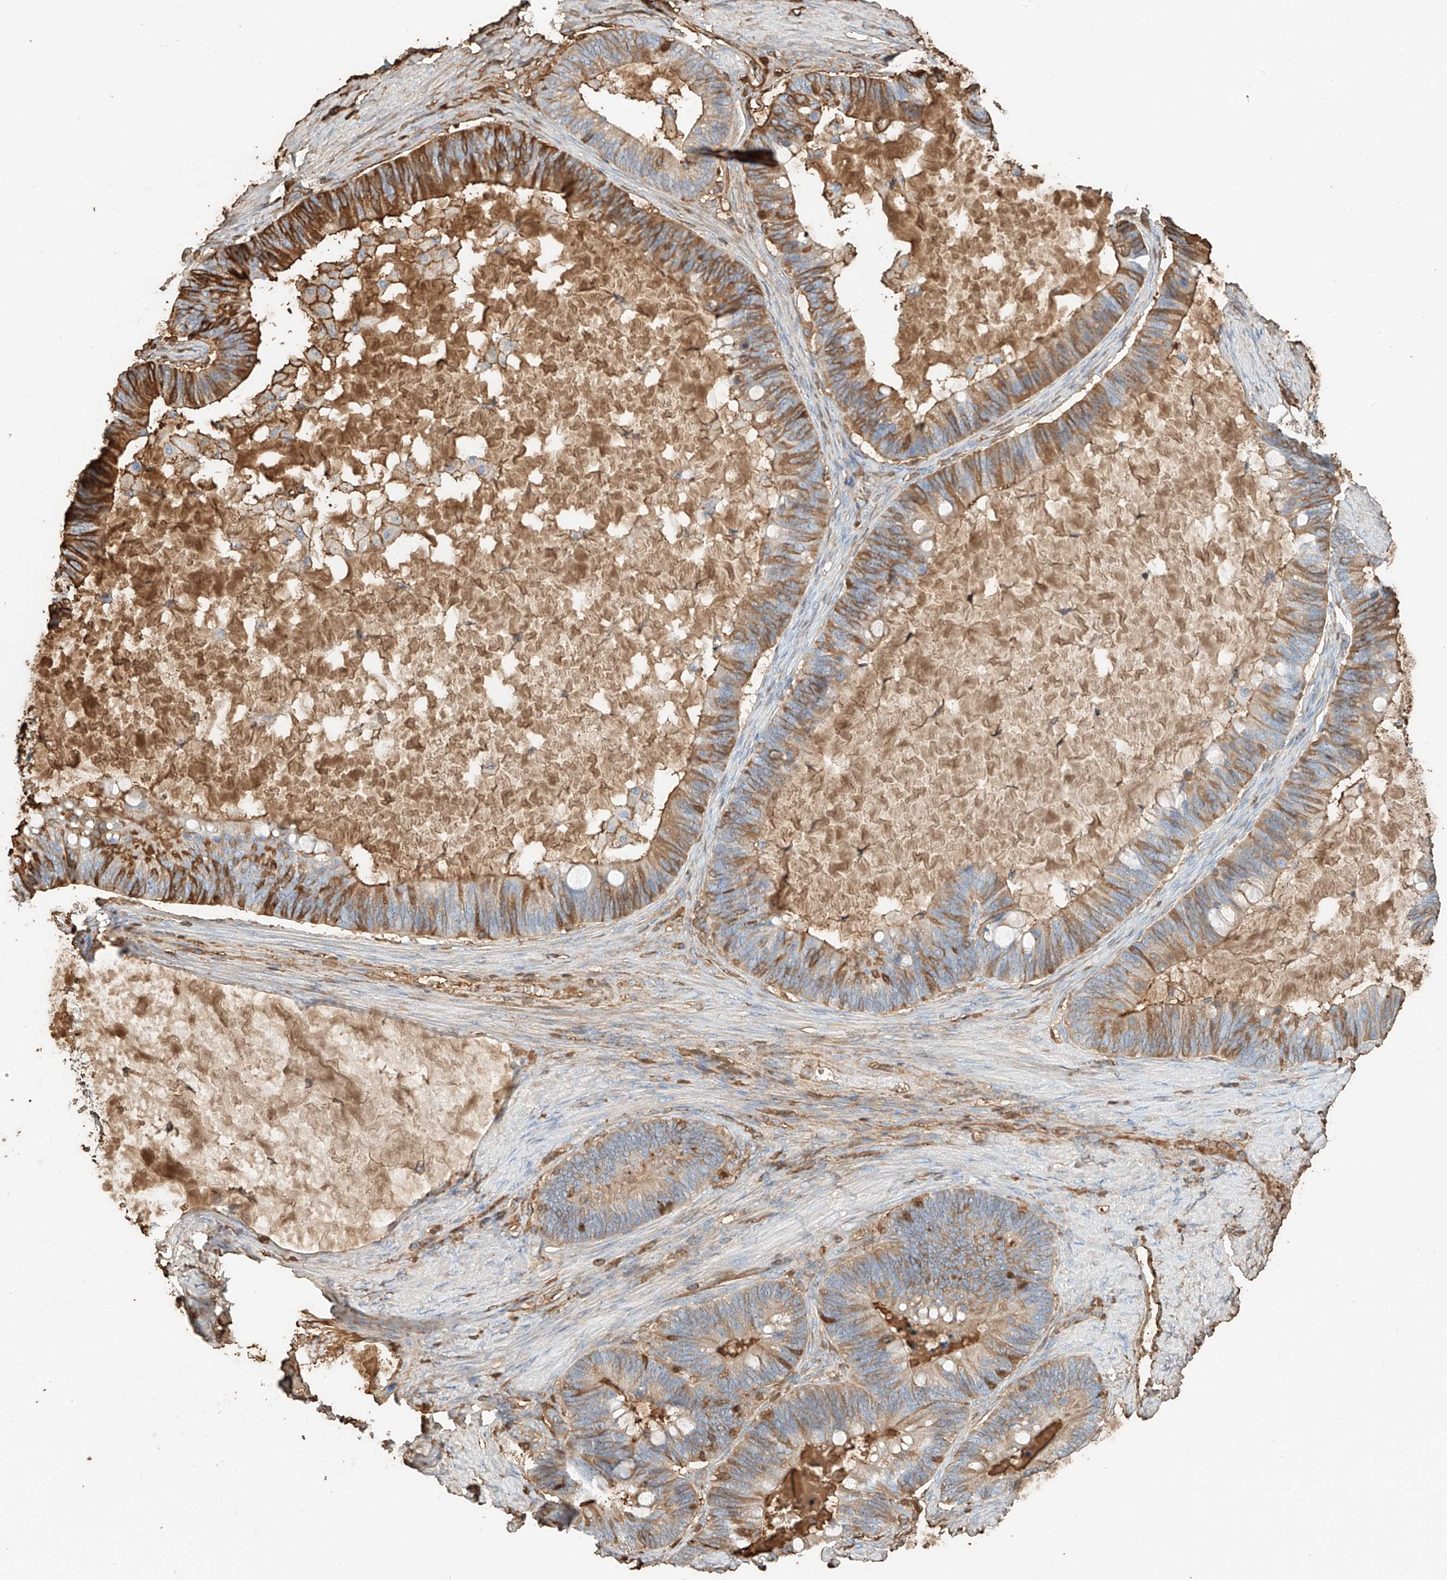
{"staining": {"intensity": "moderate", "quantity": "25%-75%", "location": "cytoplasmic/membranous"}, "tissue": "ovarian cancer", "cell_type": "Tumor cells", "image_type": "cancer", "snomed": [{"axis": "morphology", "description": "Cystadenocarcinoma, mucinous, NOS"}, {"axis": "topography", "description": "Ovary"}], "caption": "A high-resolution photomicrograph shows IHC staining of ovarian cancer (mucinous cystadenocarcinoma), which demonstrates moderate cytoplasmic/membranous positivity in about 25%-75% of tumor cells.", "gene": "ZFP30", "patient": {"sex": "female", "age": 61}}